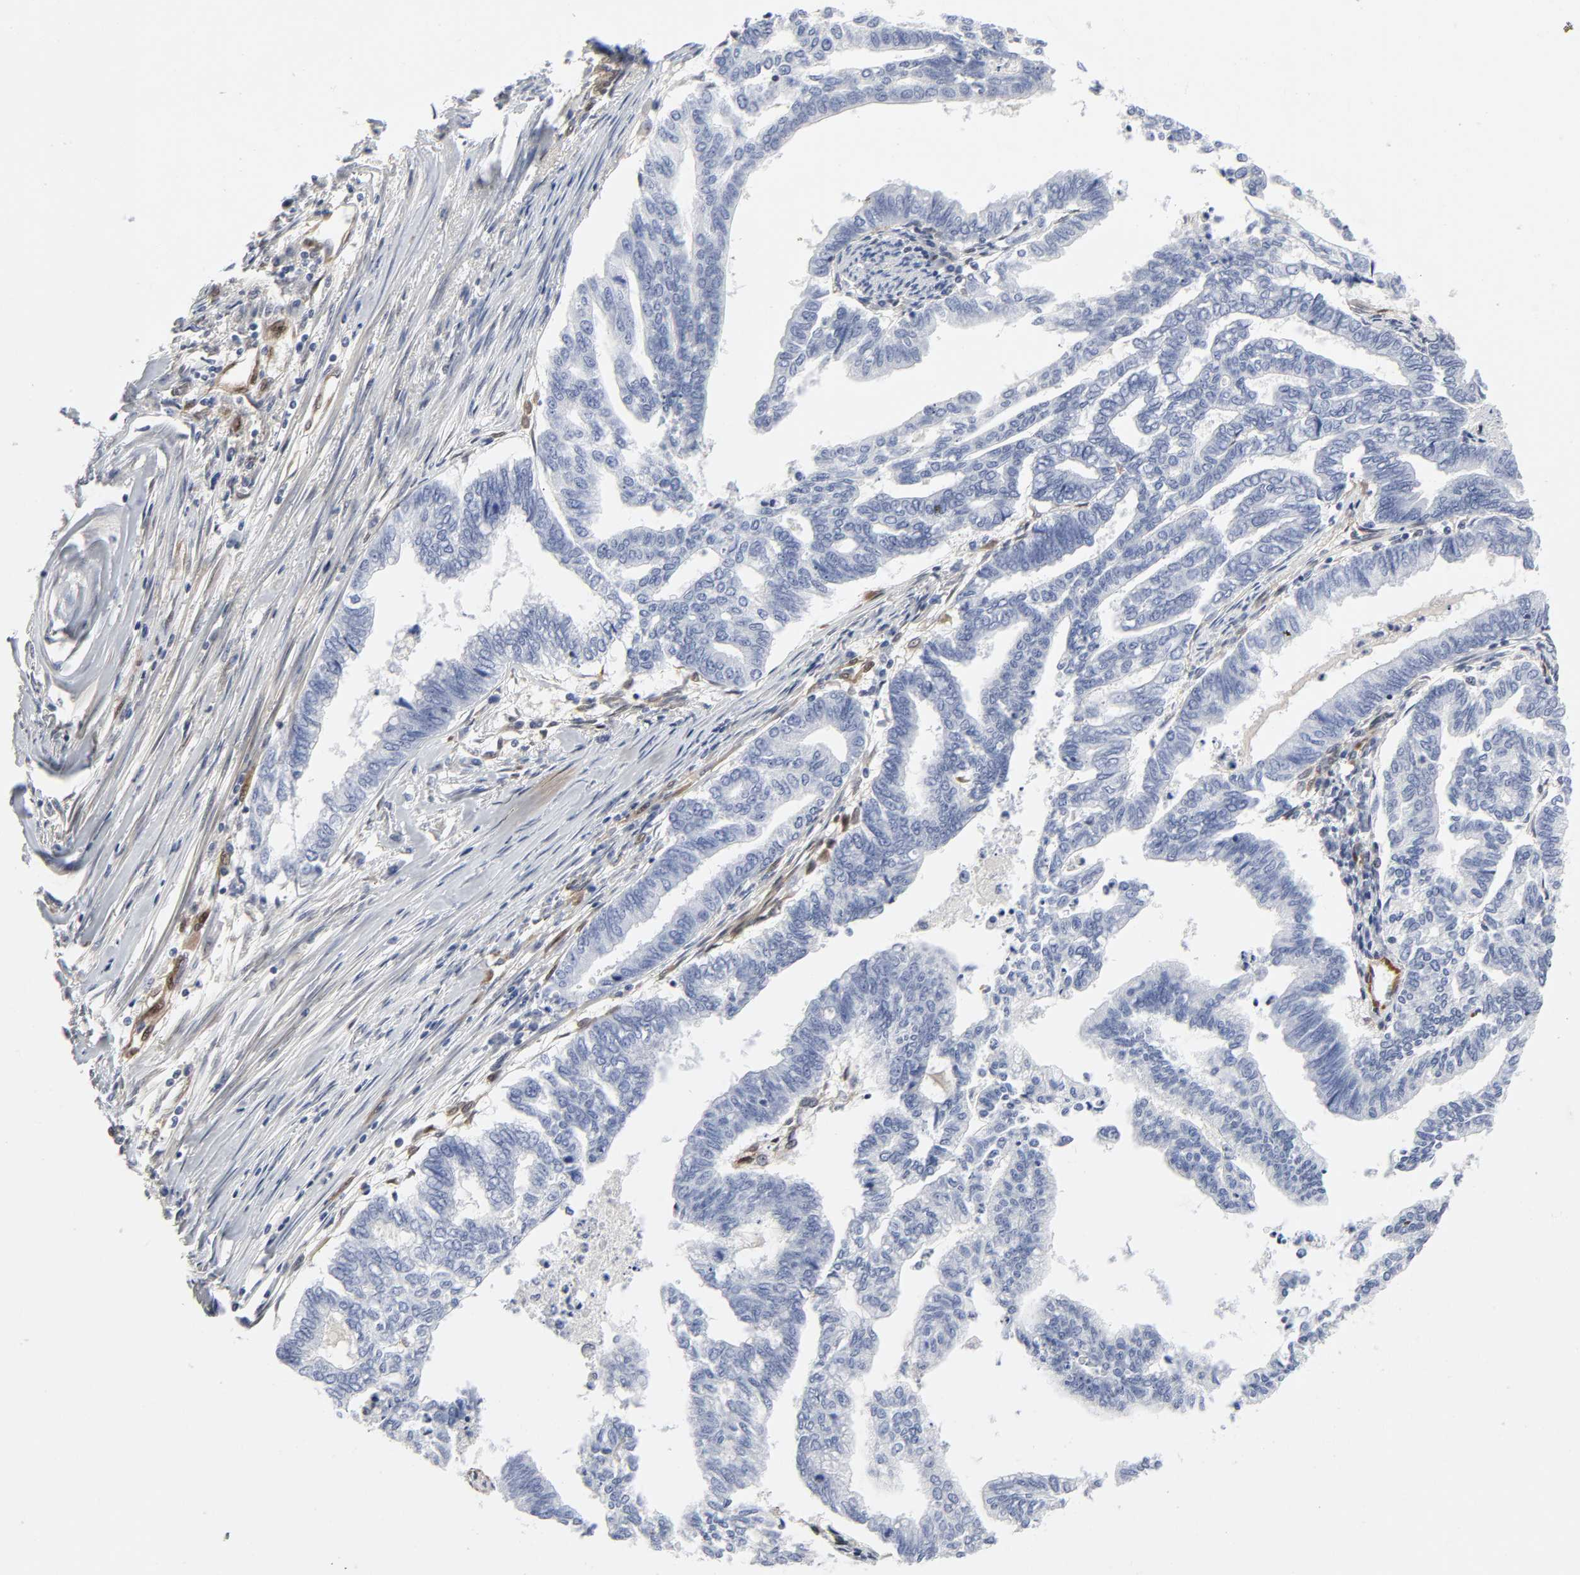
{"staining": {"intensity": "negative", "quantity": "none", "location": "none"}, "tissue": "endometrial cancer", "cell_type": "Tumor cells", "image_type": "cancer", "snomed": [{"axis": "morphology", "description": "Adenocarcinoma, NOS"}, {"axis": "topography", "description": "Endometrium"}], "caption": "DAB immunohistochemical staining of endometrial cancer exhibits no significant positivity in tumor cells.", "gene": "PTEN", "patient": {"sex": "female", "age": 79}}